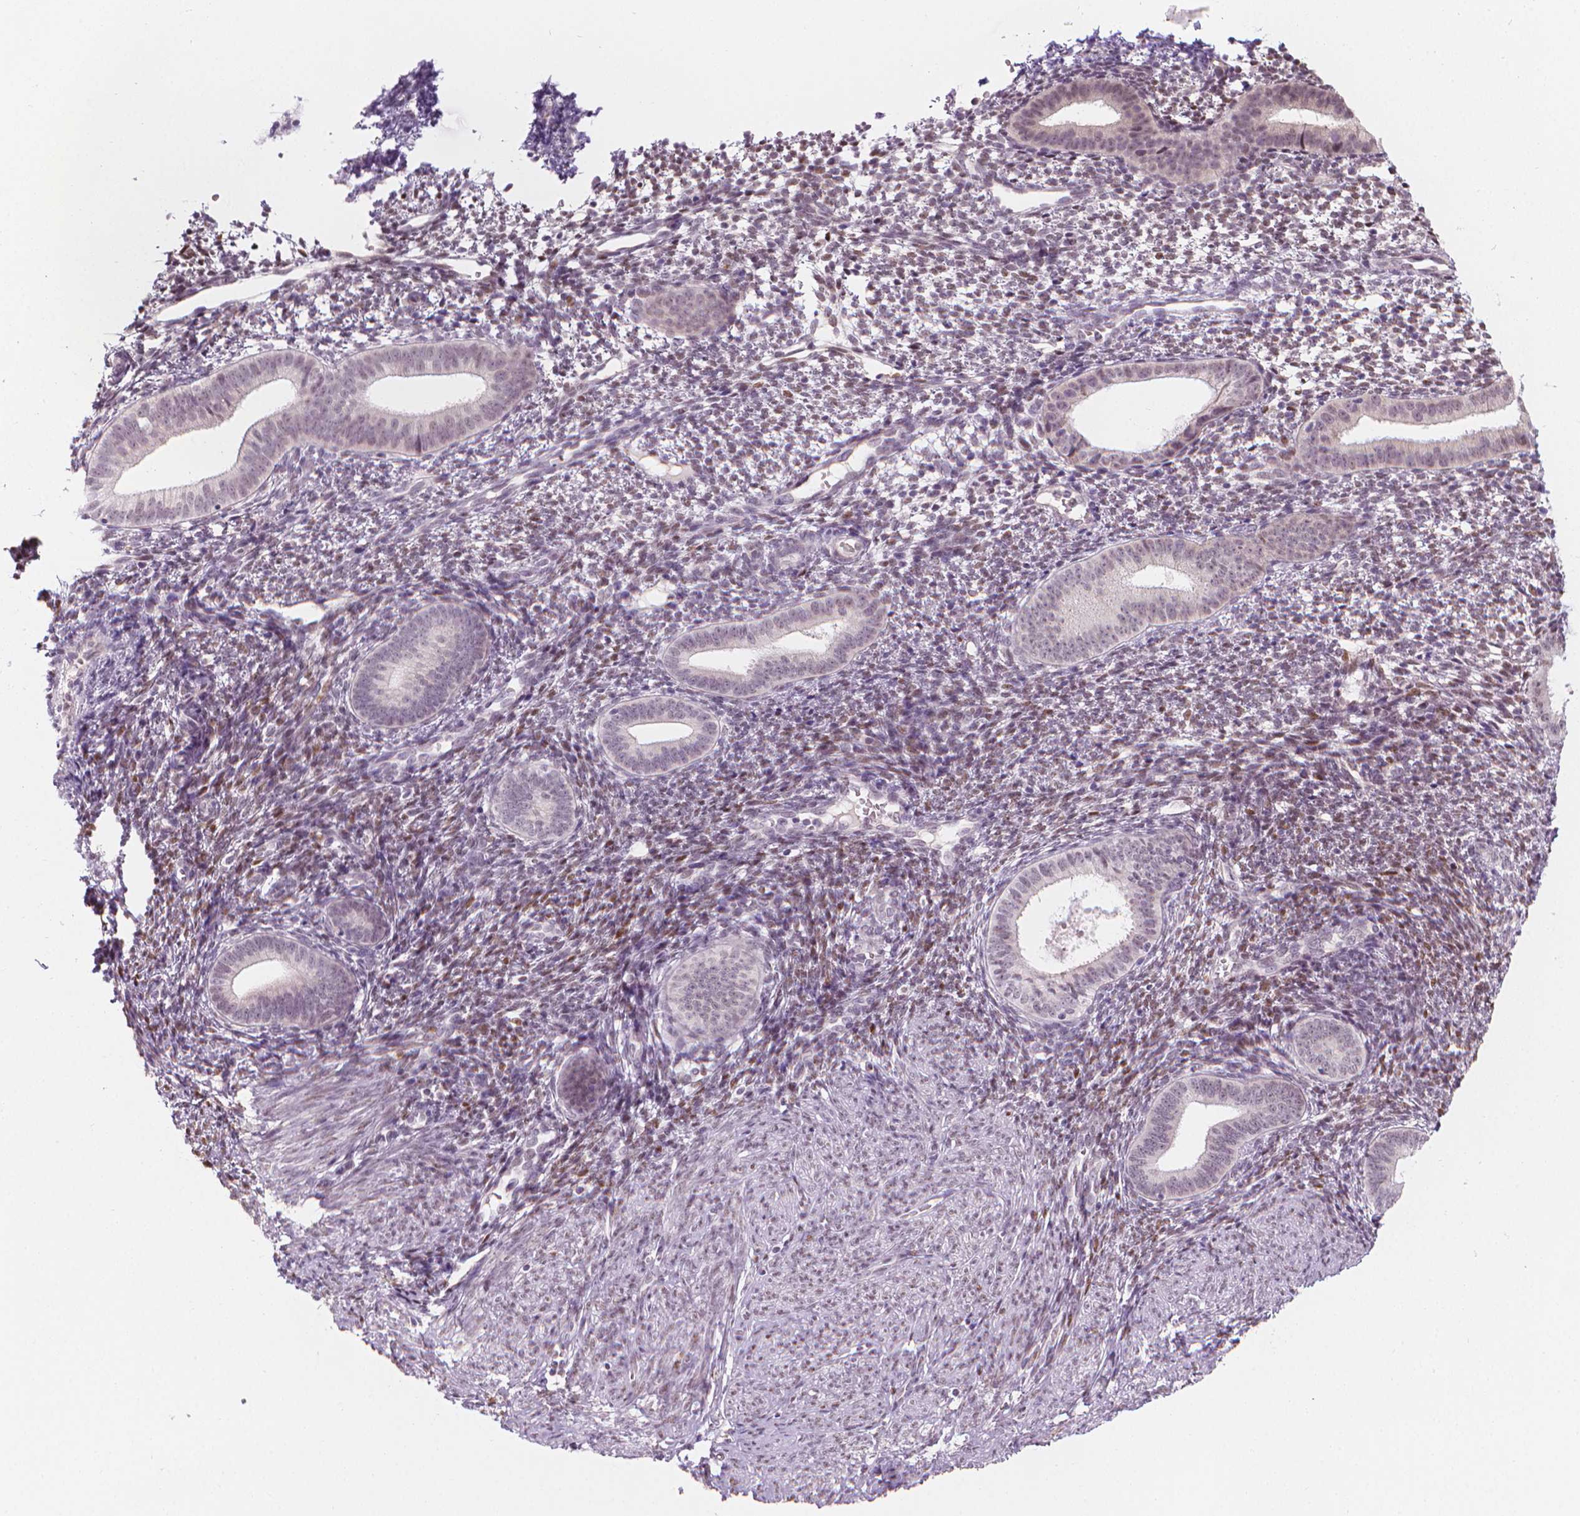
{"staining": {"intensity": "negative", "quantity": "none", "location": "none"}, "tissue": "endometrium", "cell_type": "Cells in endometrial stroma", "image_type": "normal", "snomed": [{"axis": "morphology", "description": "Normal tissue, NOS"}, {"axis": "topography", "description": "Endometrium"}], "caption": "An immunohistochemistry (IHC) micrograph of normal endometrium is shown. There is no staining in cells in endometrial stroma of endometrium. (DAB (3,3'-diaminobenzidine) immunohistochemistry (IHC) with hematoxylin counter stain).", "gene": "CDKN1C", "patient": {"sex": "female", "age": 40}}